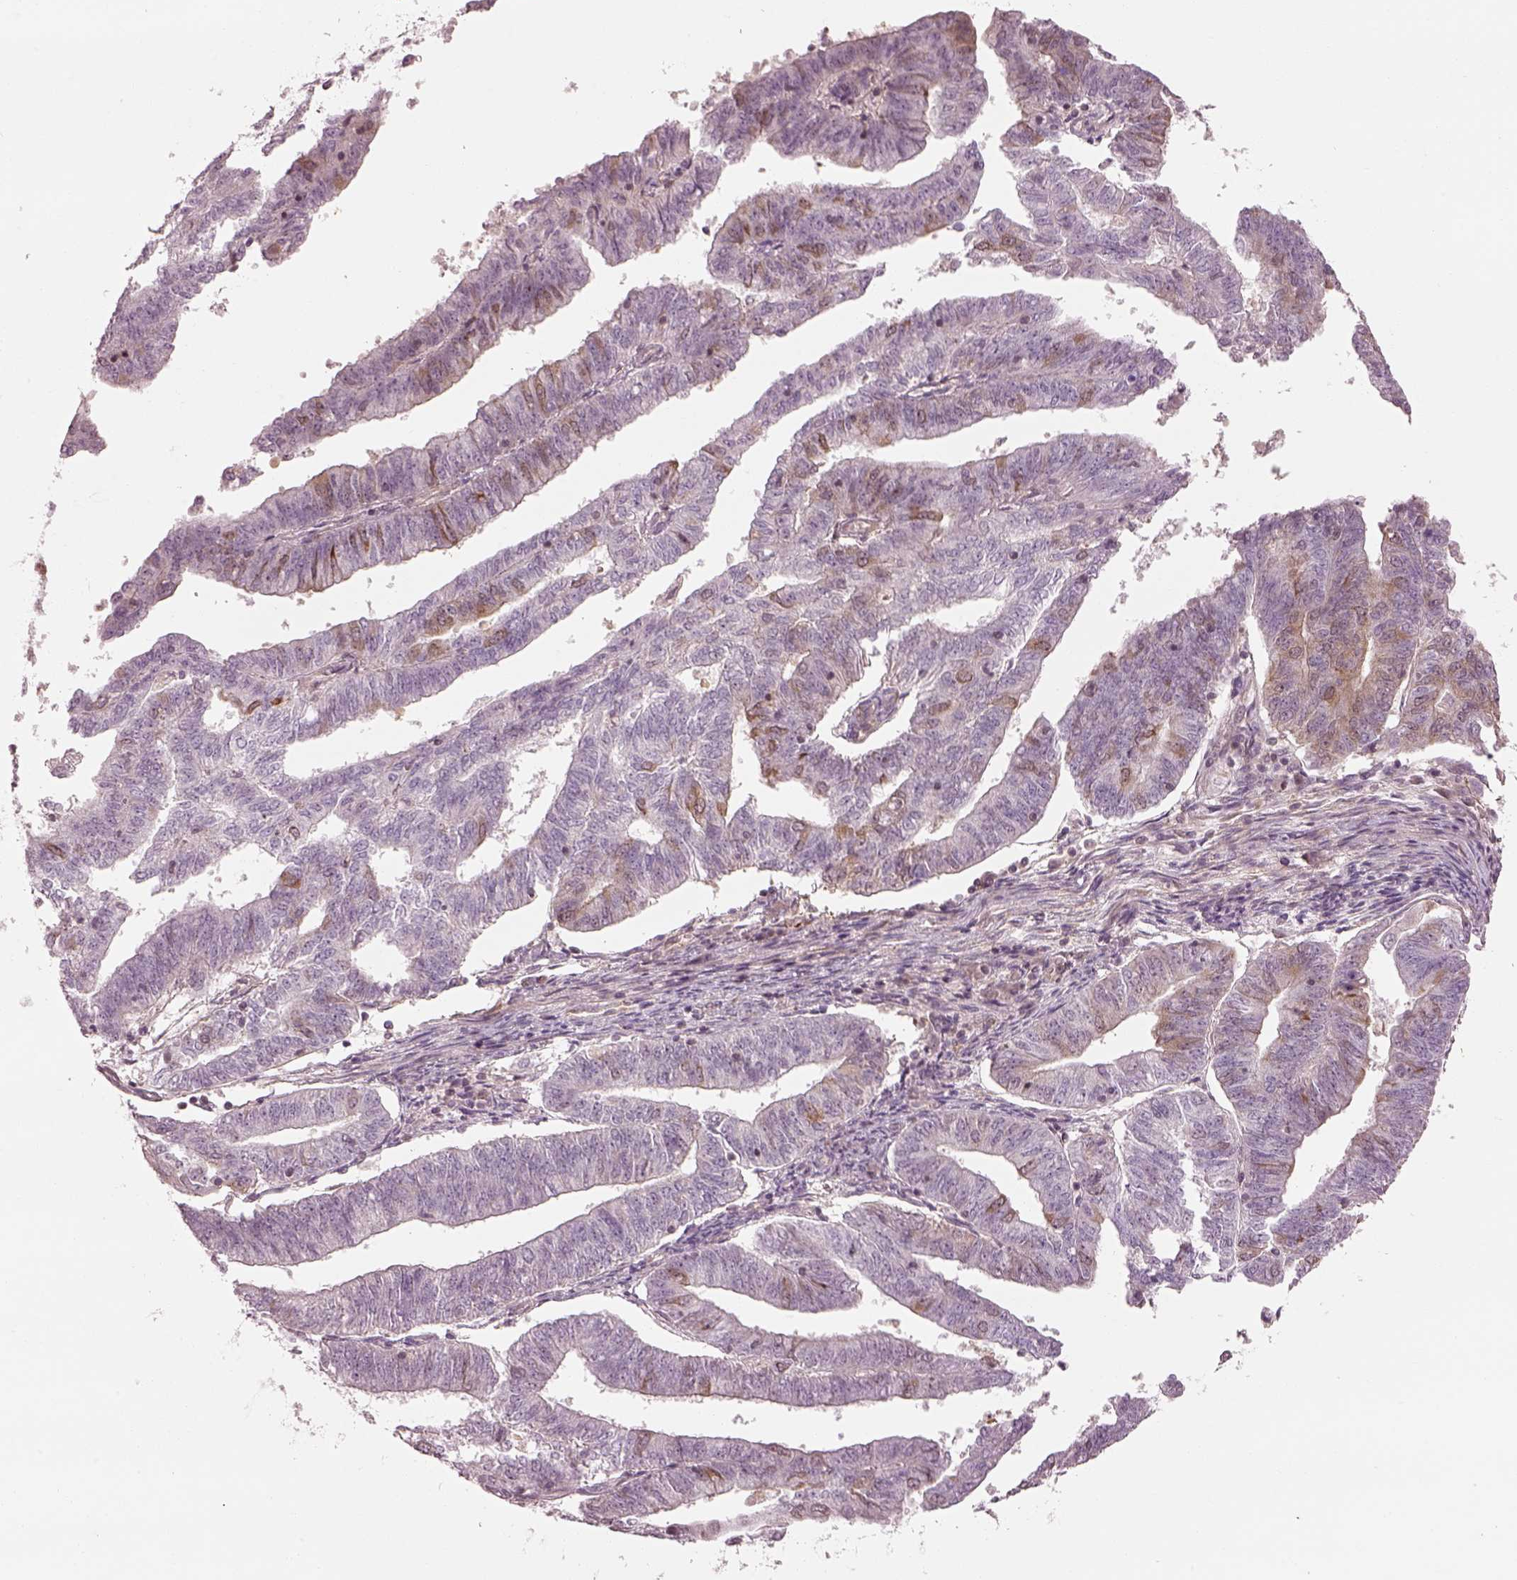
{"staining": {"intensity": "moderate", "quantity": "<25%", "location": "cytoplasmic/membranous"}, "tissue": "endometrial cancer", "cell_type": "Tumor cells", "image_type": "cancer", "snomed": [{"axis": "morphology", "description": "Adenocarcinoma, NOS"}, {"axis": "topography", "description": "Endometrium"}], "caption": "Endometrial cancer (adenocarcinoma) stained with IHC reveals moderate cytoplasmic/membranous staining in about <25% of tumor cells.", "gene": "LSM14A", "patient": {"sex": "female", "age": 82}}